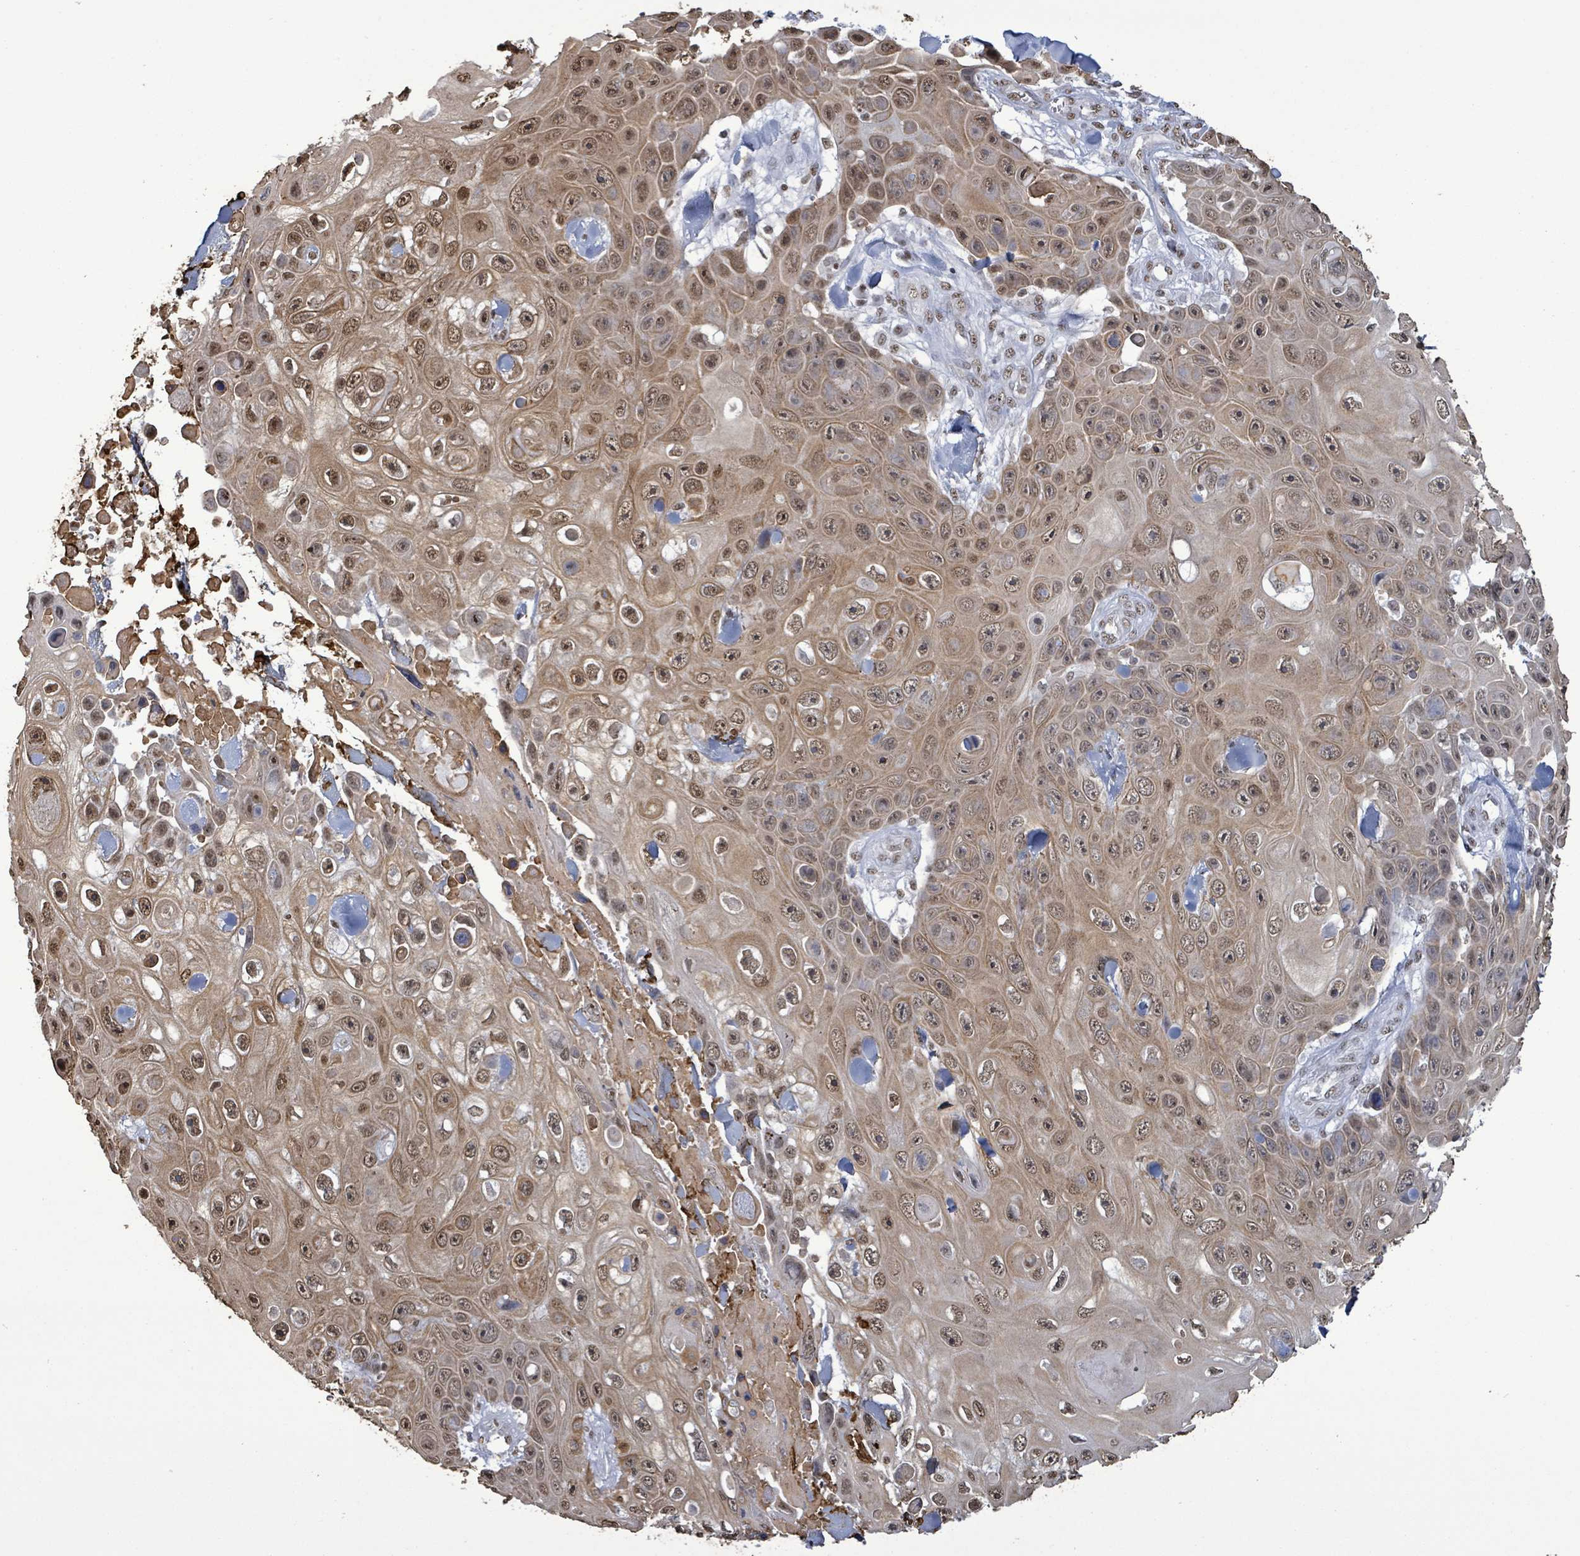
{"staining": {"intensity": "moderate", "quantity": ">75%", "location": "cytoplasmic/membranous,nuclear"}, "tissue": "skin cancer", "cell_type": "Tumor cells", "image_type": "cancer", "snomed": [{"axis": "morphology", "description": "Squamous cell carcinoma, NOS"}, {"axis": "topography", "description": "Skin"}], "caption": "Approximately >75% of tumor cells in human skin cancer (squamous cell carcinoma) display moderate cytoplasmic/membranous and nuclear protein positivity as visualized by brown immunohistochemical staining.", "gene": "SAMD14", "patient": {"sex": "male", "age": 82}}